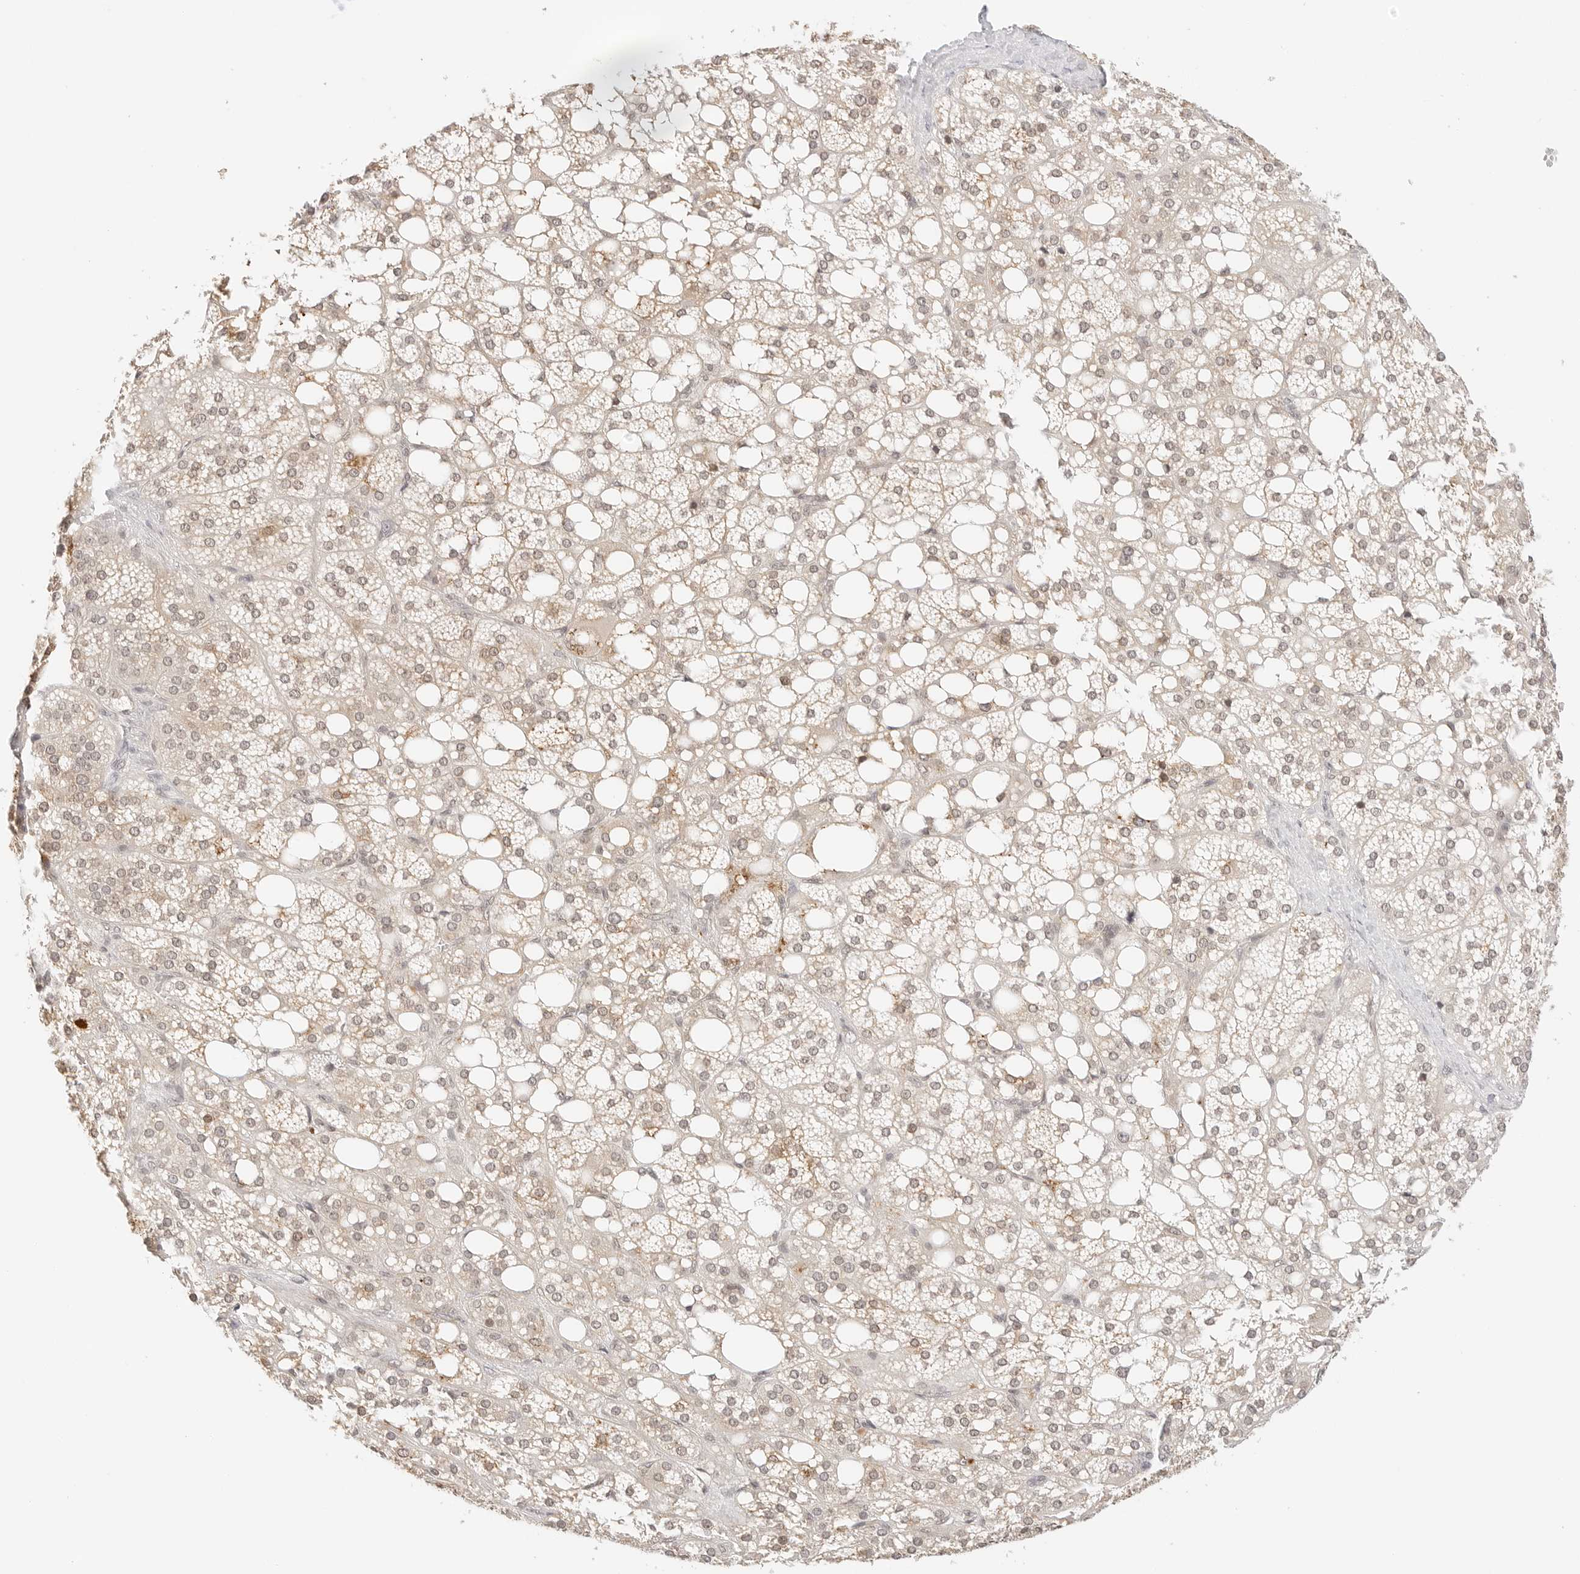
{"staining": {"intensity": "strong", "quantity": "<25%", "location": "cytoplasmic/membranous,nuclear"}, "tissue": "adrenal gland", "cell_type": "Glandular cells", "image_type": "normal", "snomed": [{"axis": "morphology", "description": "Normal tissue, NOS"}, {"axis": "topography", "description": "Adrenal gland"}], "caption": "A photomicrograph showing strong cytoplasmic/membranous,nuclear positivity in approximately <25% of glandular cells in normal adrenal gland, as visualized by brown immunohistochemical staining.", "gene": "SEPTIN4", "patient": {"sex": "female", "age": 59}}